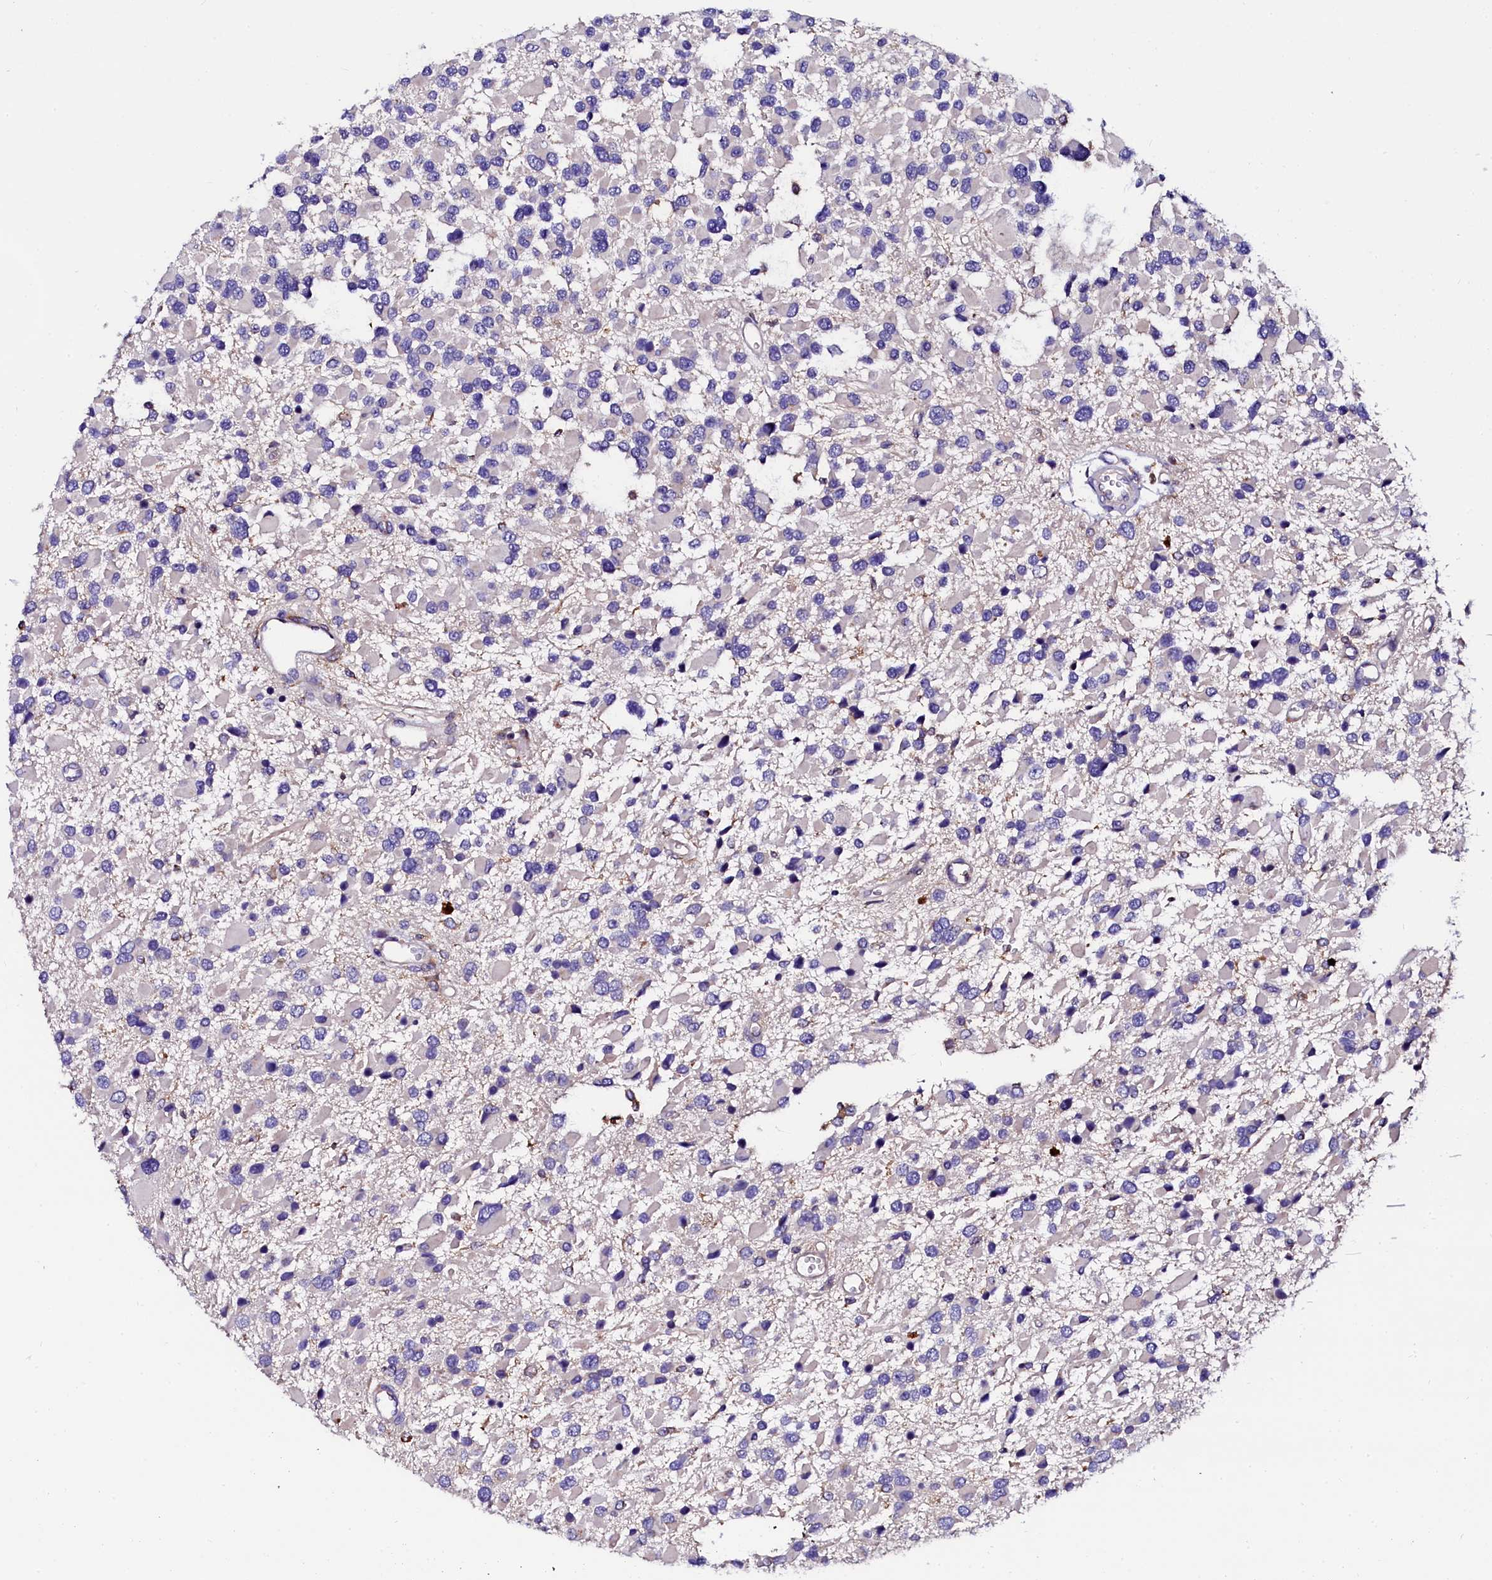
{"staining": {"intensity": "negative", "quantity": "none", "location": "none"}, "tissue": "glioma", "cell_type": "Tumor cells", "image_type": "cancer", "snomed": [{"axis": "morphology", "description": "Glioma, malignant, High grade"}, {"axis": "topography", "description": "Brain"}], "caption": "Photomicrograph shows no protein staining in tumor cells of glioma tissue. (DAB IHC with hematoxylin counter stain).", "gene": "OTOL1", "patient": {"sex": "male", "age": 53}}